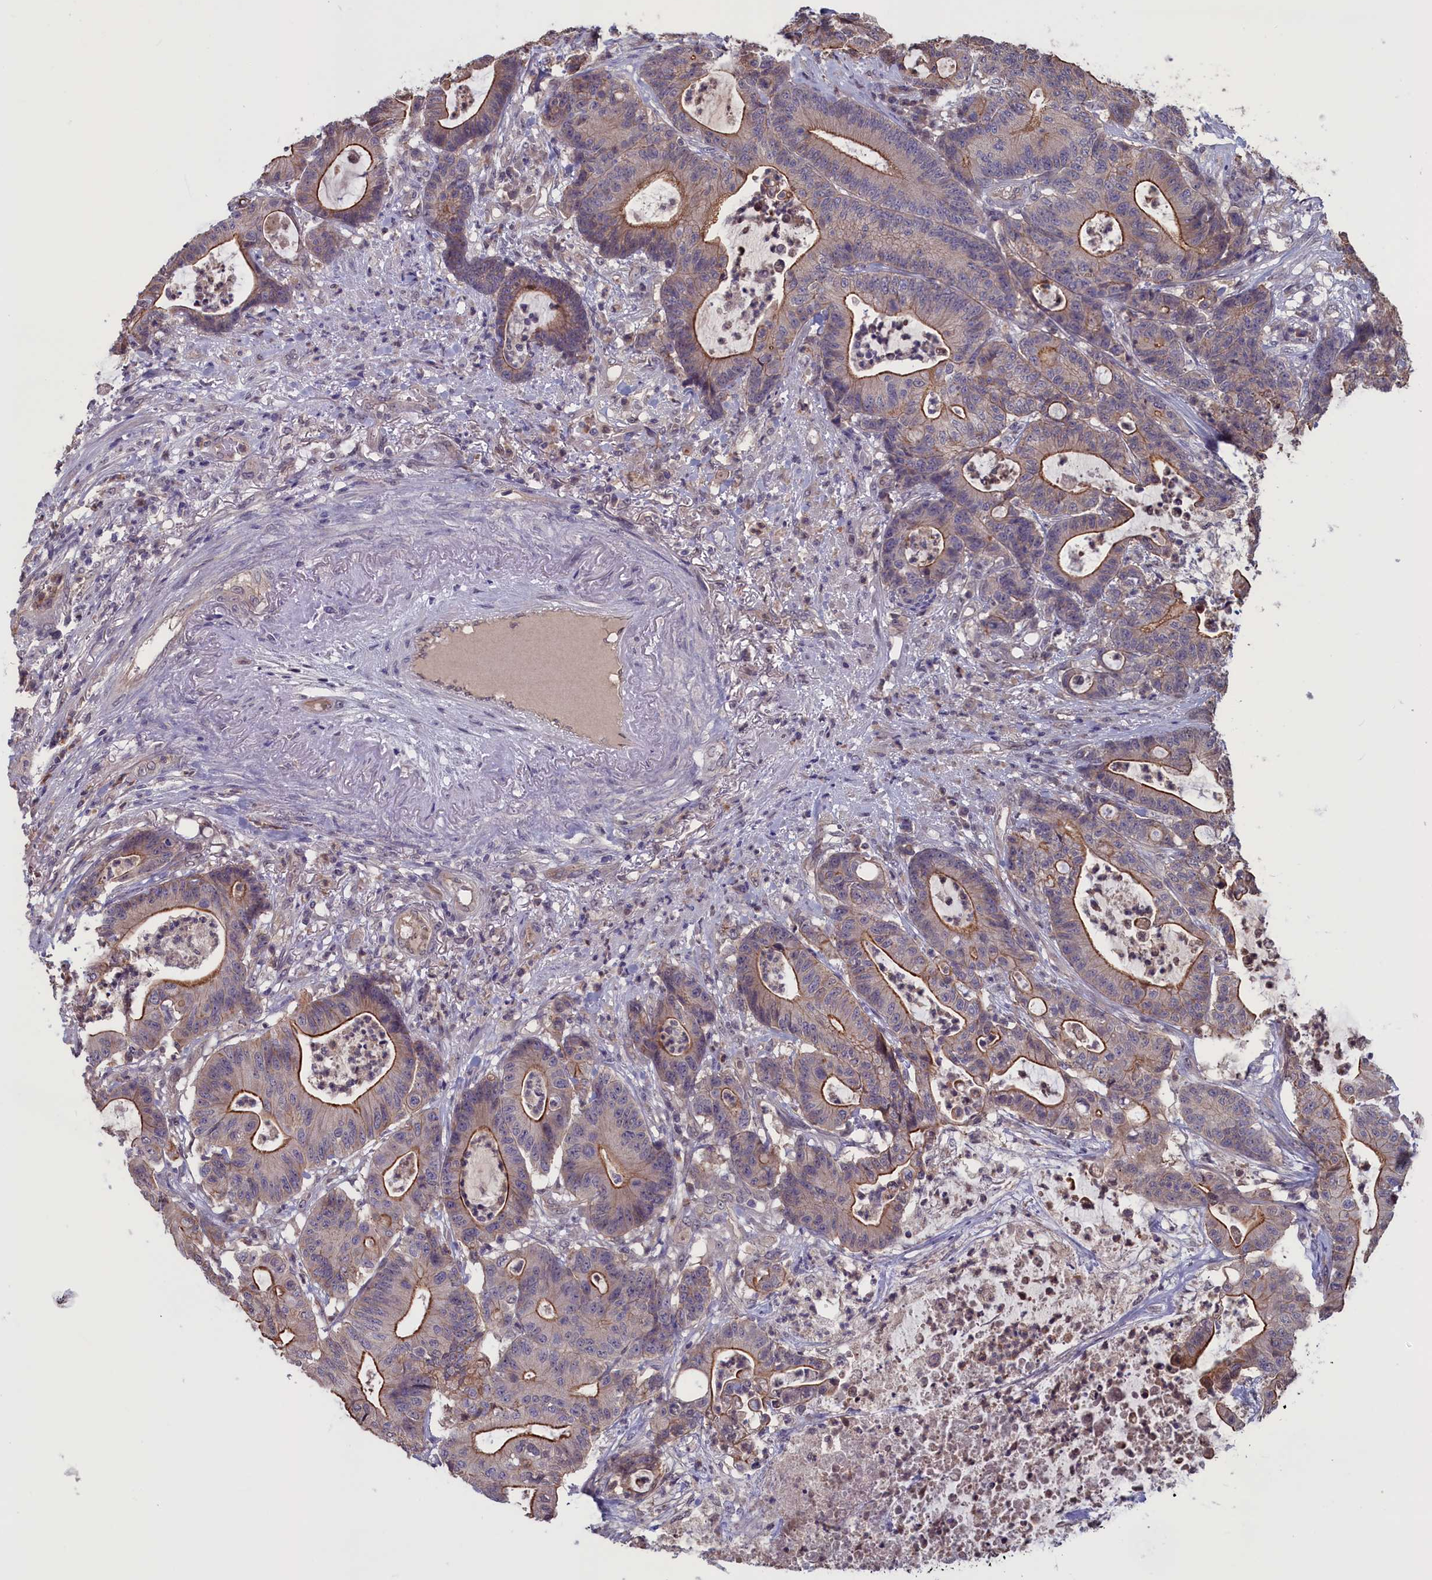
{"staining": {"intensity": "moderate", "quantity": "25%-75%", "location": "cytoplasmic/membranous"}, "tissue": "colorectal cancer", "cell_type": "Tumor cells", "image_type": "cancer", "snomed": [{"axis": "morphology", "description": "Adenocarcinoma, NOS"}, {"axis": "topography", "description": "Colon"}], "caption": "Immunohistochemical staining of human colorectal cancer reveals medium levels of moderate cytoplasmic/membranous positivity in approximately 25%-75% of tumor cells.", "gene": "PLP2", "patient": {"sex": "female", "age": 84}}